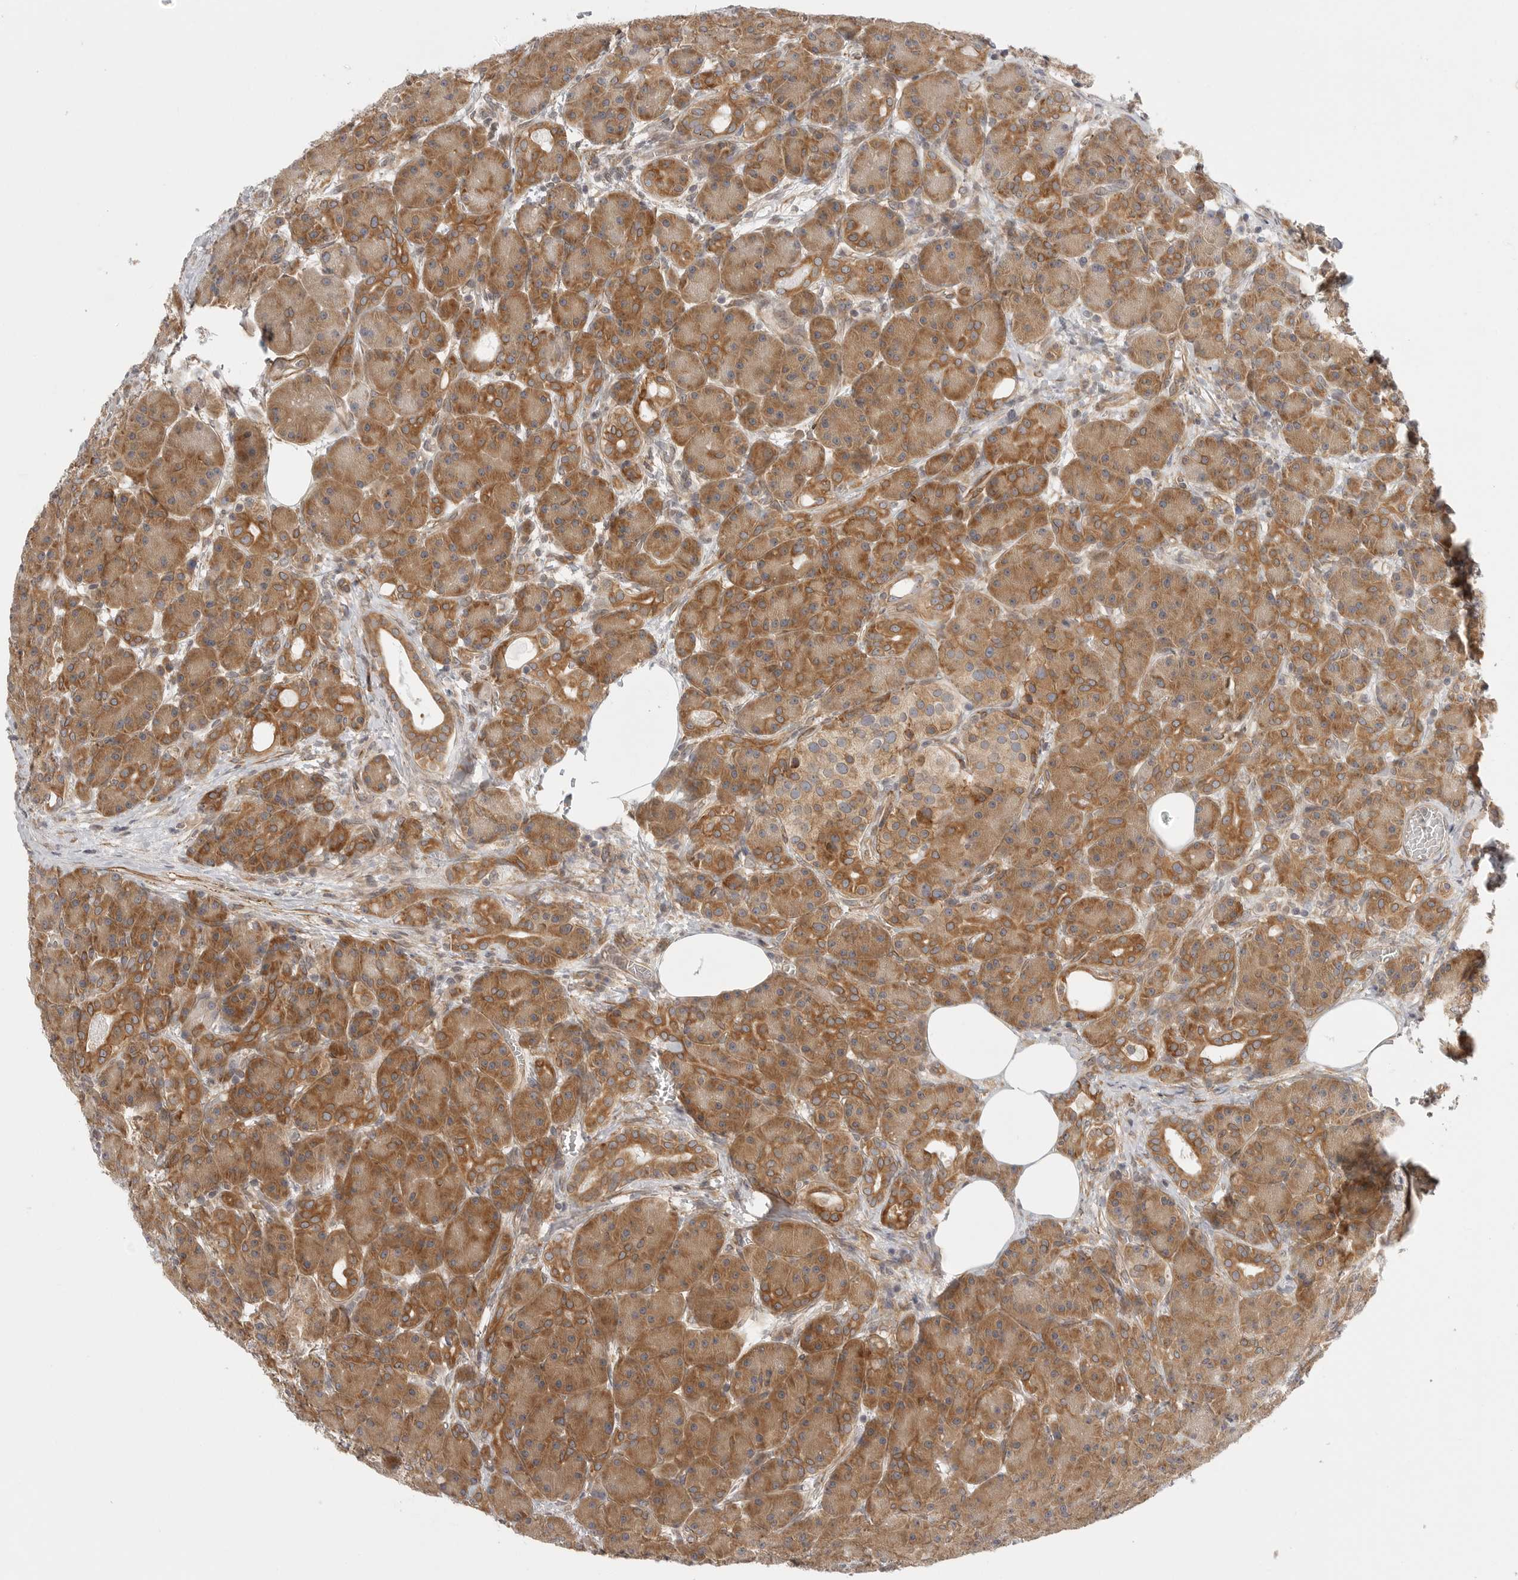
{"staining": {"intensity": "moderate", "quantity": ">75%", "location": "cytoplasmic/membranous"}, "tissue": "pancreas", "cell_type": "Exocrine glandular cells", "image_type": "normal", "snomed": [{"axis": "morphology", "description": "Normal tissue, NOS"}, {"axis": "topography", "description": "Pancreas"}], "caption": "Benign pancreas reveals moderate cytoplasmic/membranous staining in about >75% of exocrine glandular cells Nuclei are stained in blue..", "gene": "CERS2", "patient": {"sex": "male", "age": 63}}